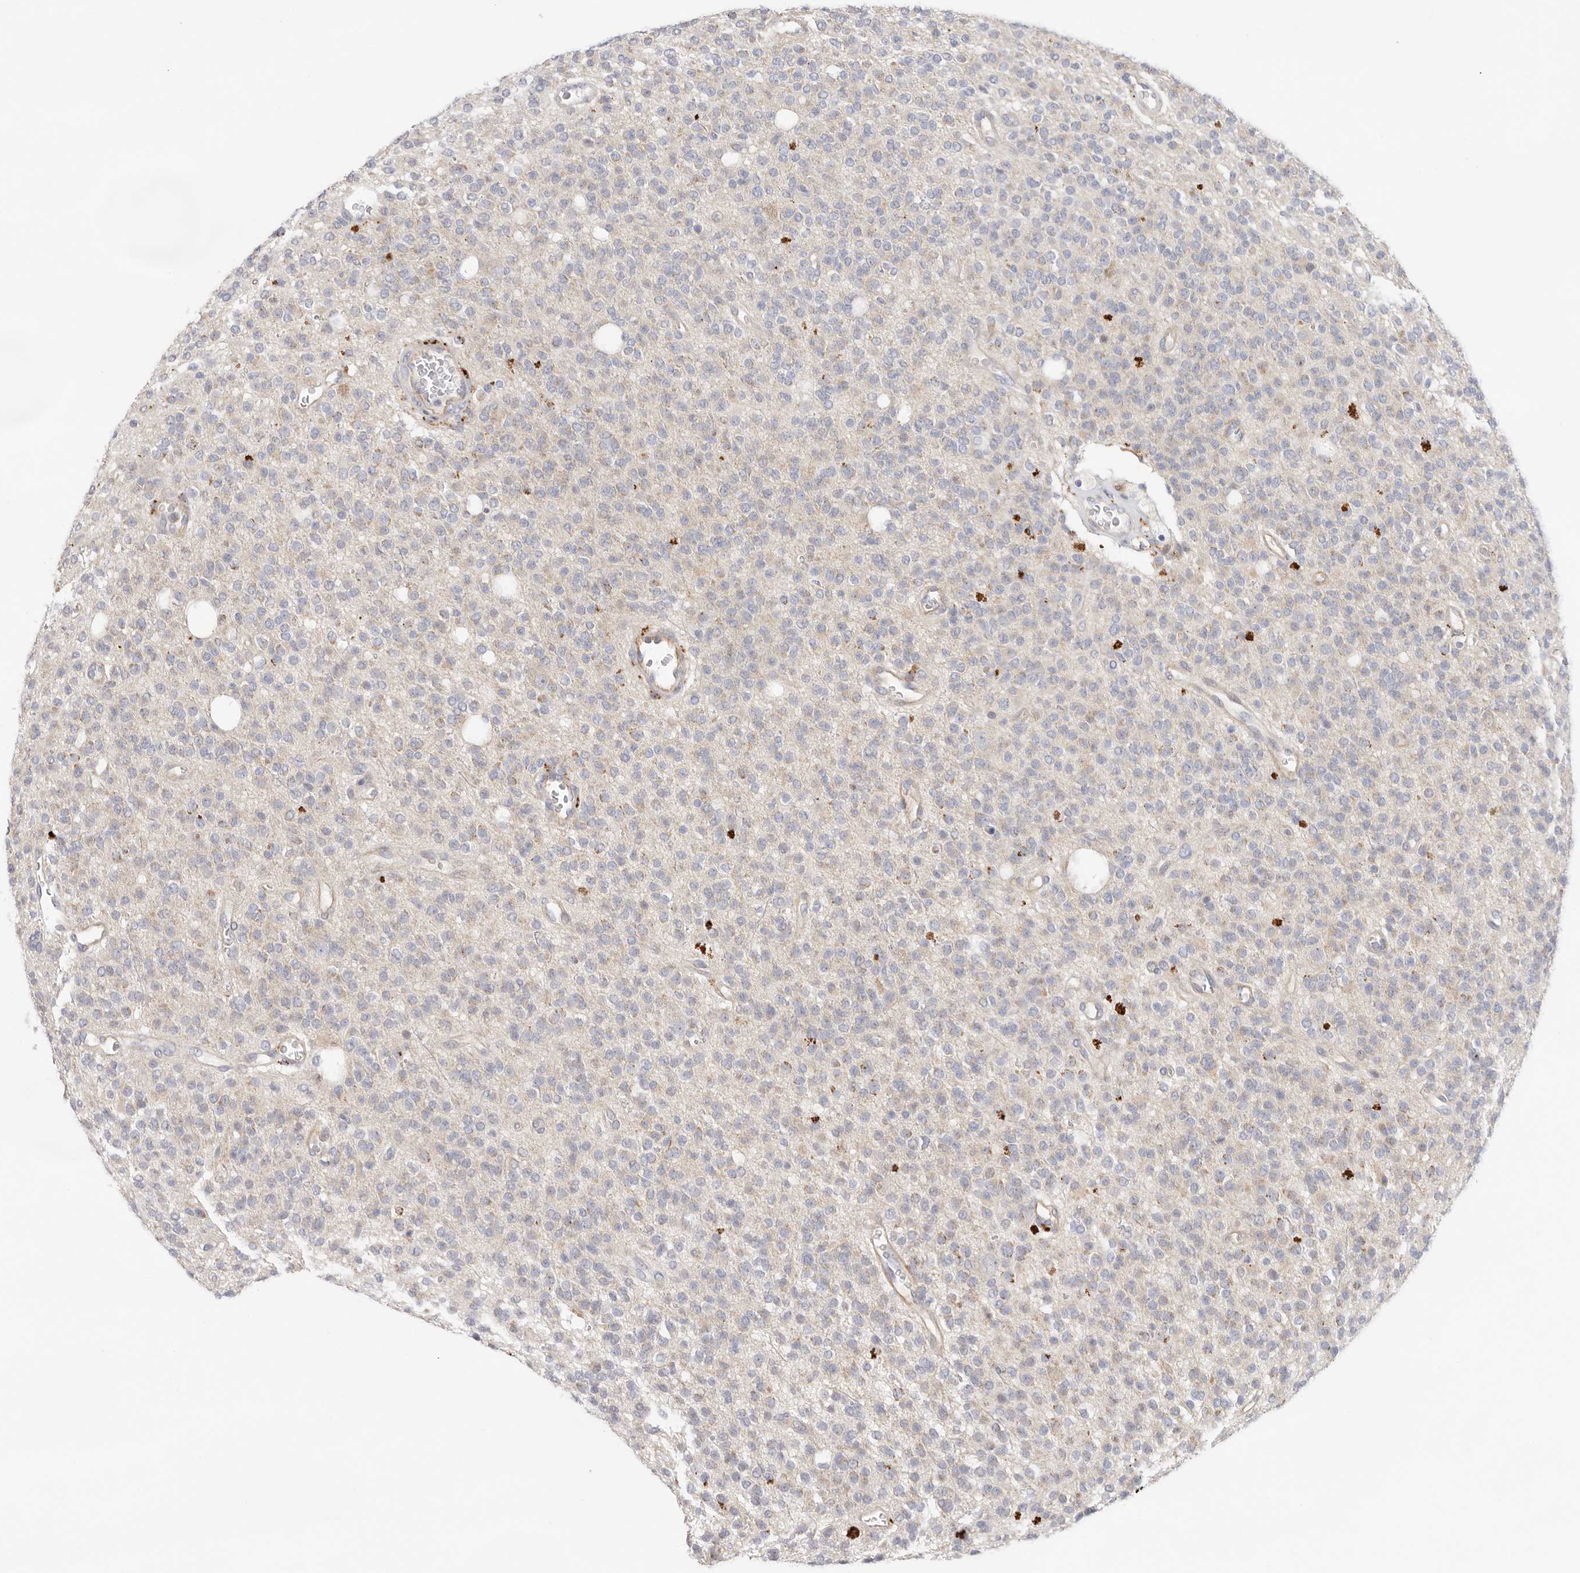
{"staining": {"intensity": "negative", "quantity": "none", "location": "none"}, "tissue": "glioma", "cell_type": "Tumor cells", "image_type": "cancer", "snomed": [{"axis": "morphology", "description": "Glioma, malignant, High grade"}, {"axis": "topography", "description": "Brain"}], "caption": "High-grade glioma (malignant) was stained to show a protein in brown. There is no significant expression in tumor cells.", "gene": "USH1C", "patient": {"sex": "male", "age": 34}}